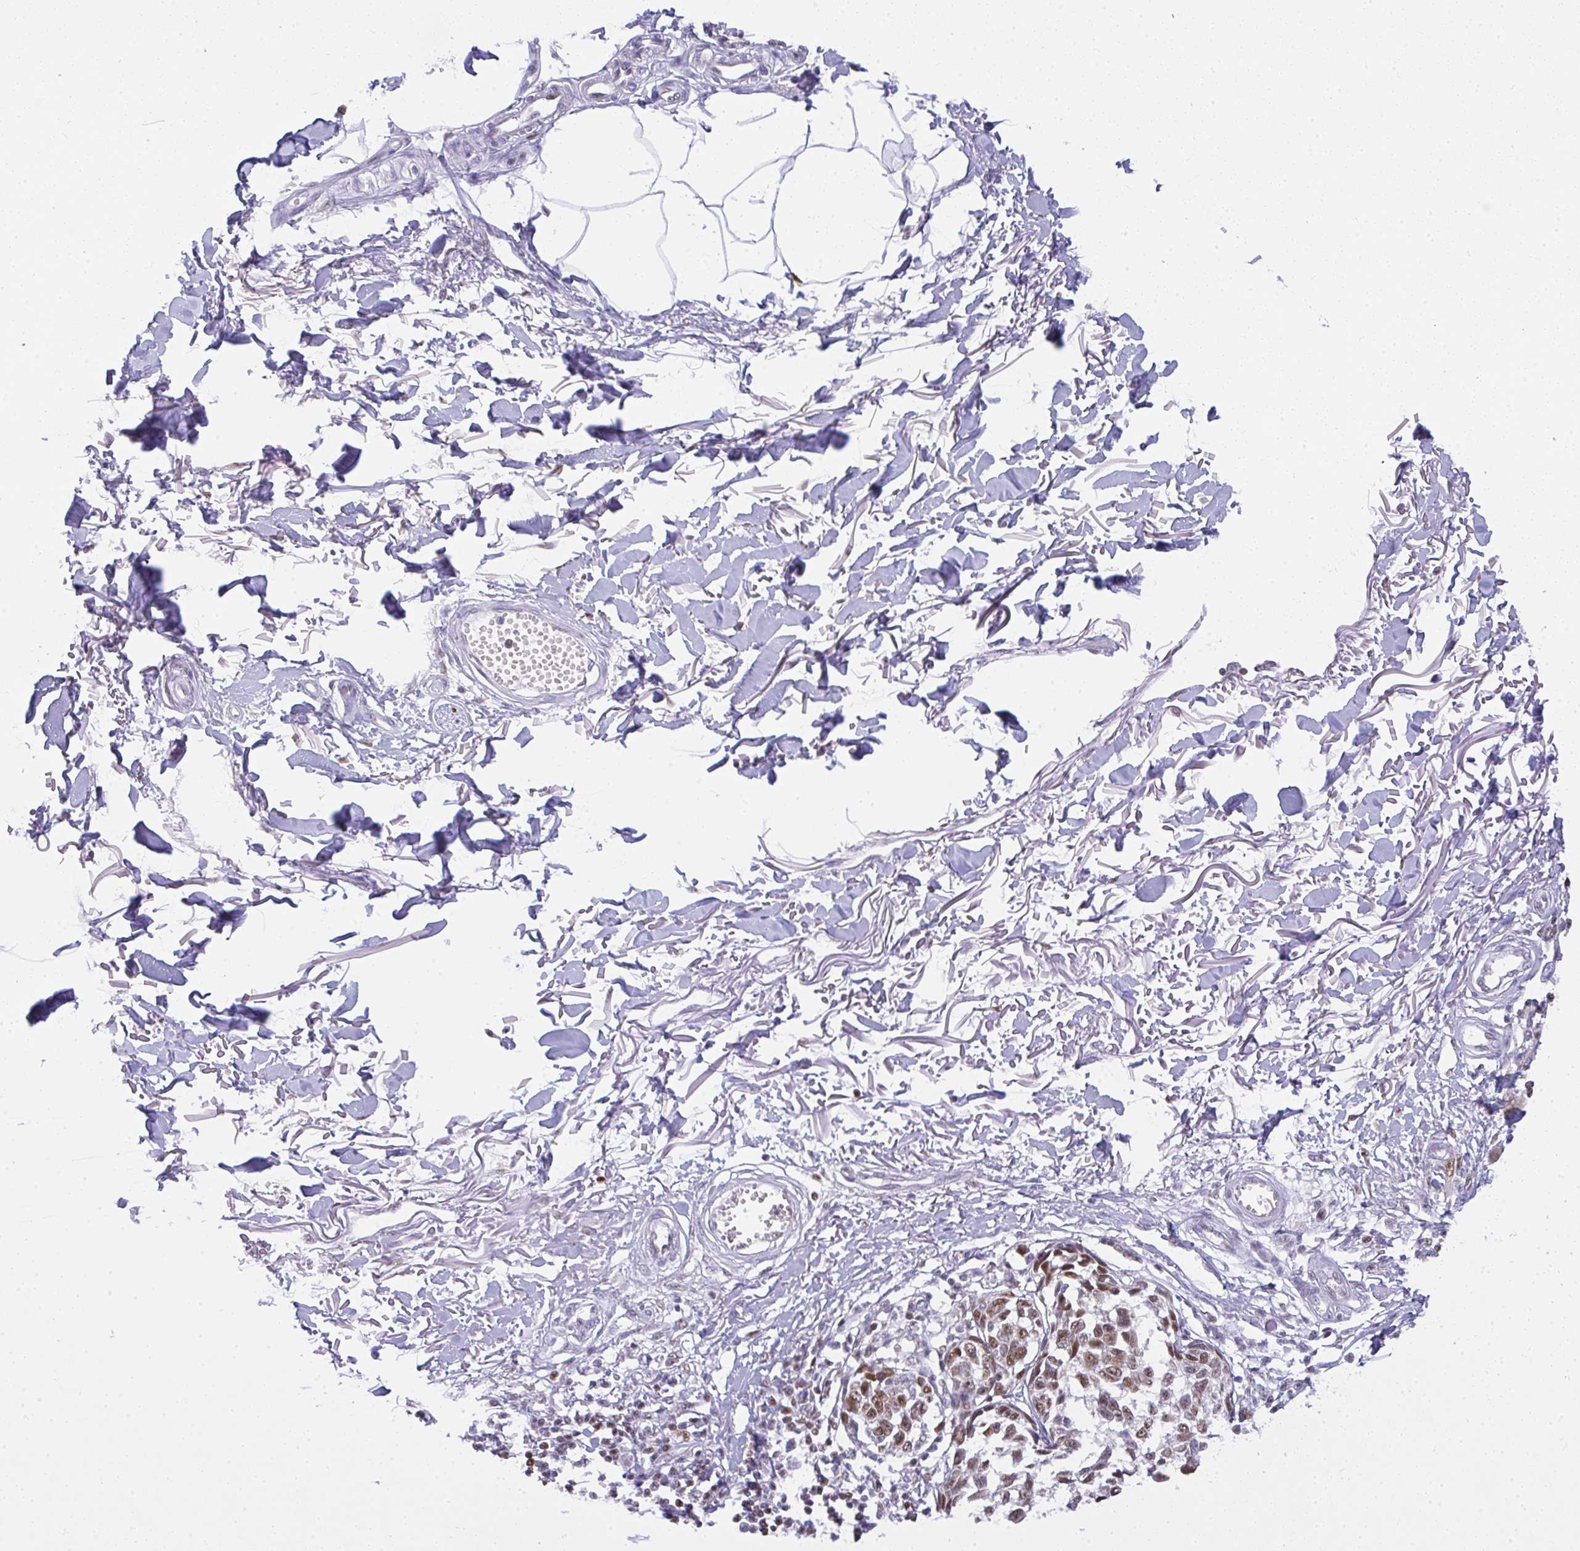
{"staining": {"intensity": "moderate", "quantity": ">75%", "location": "nuclear"}, "tissue": "melanoma", "cell_type": "Tumor cells", "image_type": "cancer", "snomed": [{"axis": "morphology", "description": "Malignant melanoma, NOS"}, {"axis": "topography", "description": "Skin"}], "caption": "This is an image of immunohistochemistry staining of malignant melanoma, which shows moderate expression in the nuclear of tumor cells.", "gene": "BBX", "patient": {"sex": "male", "age": 73}}